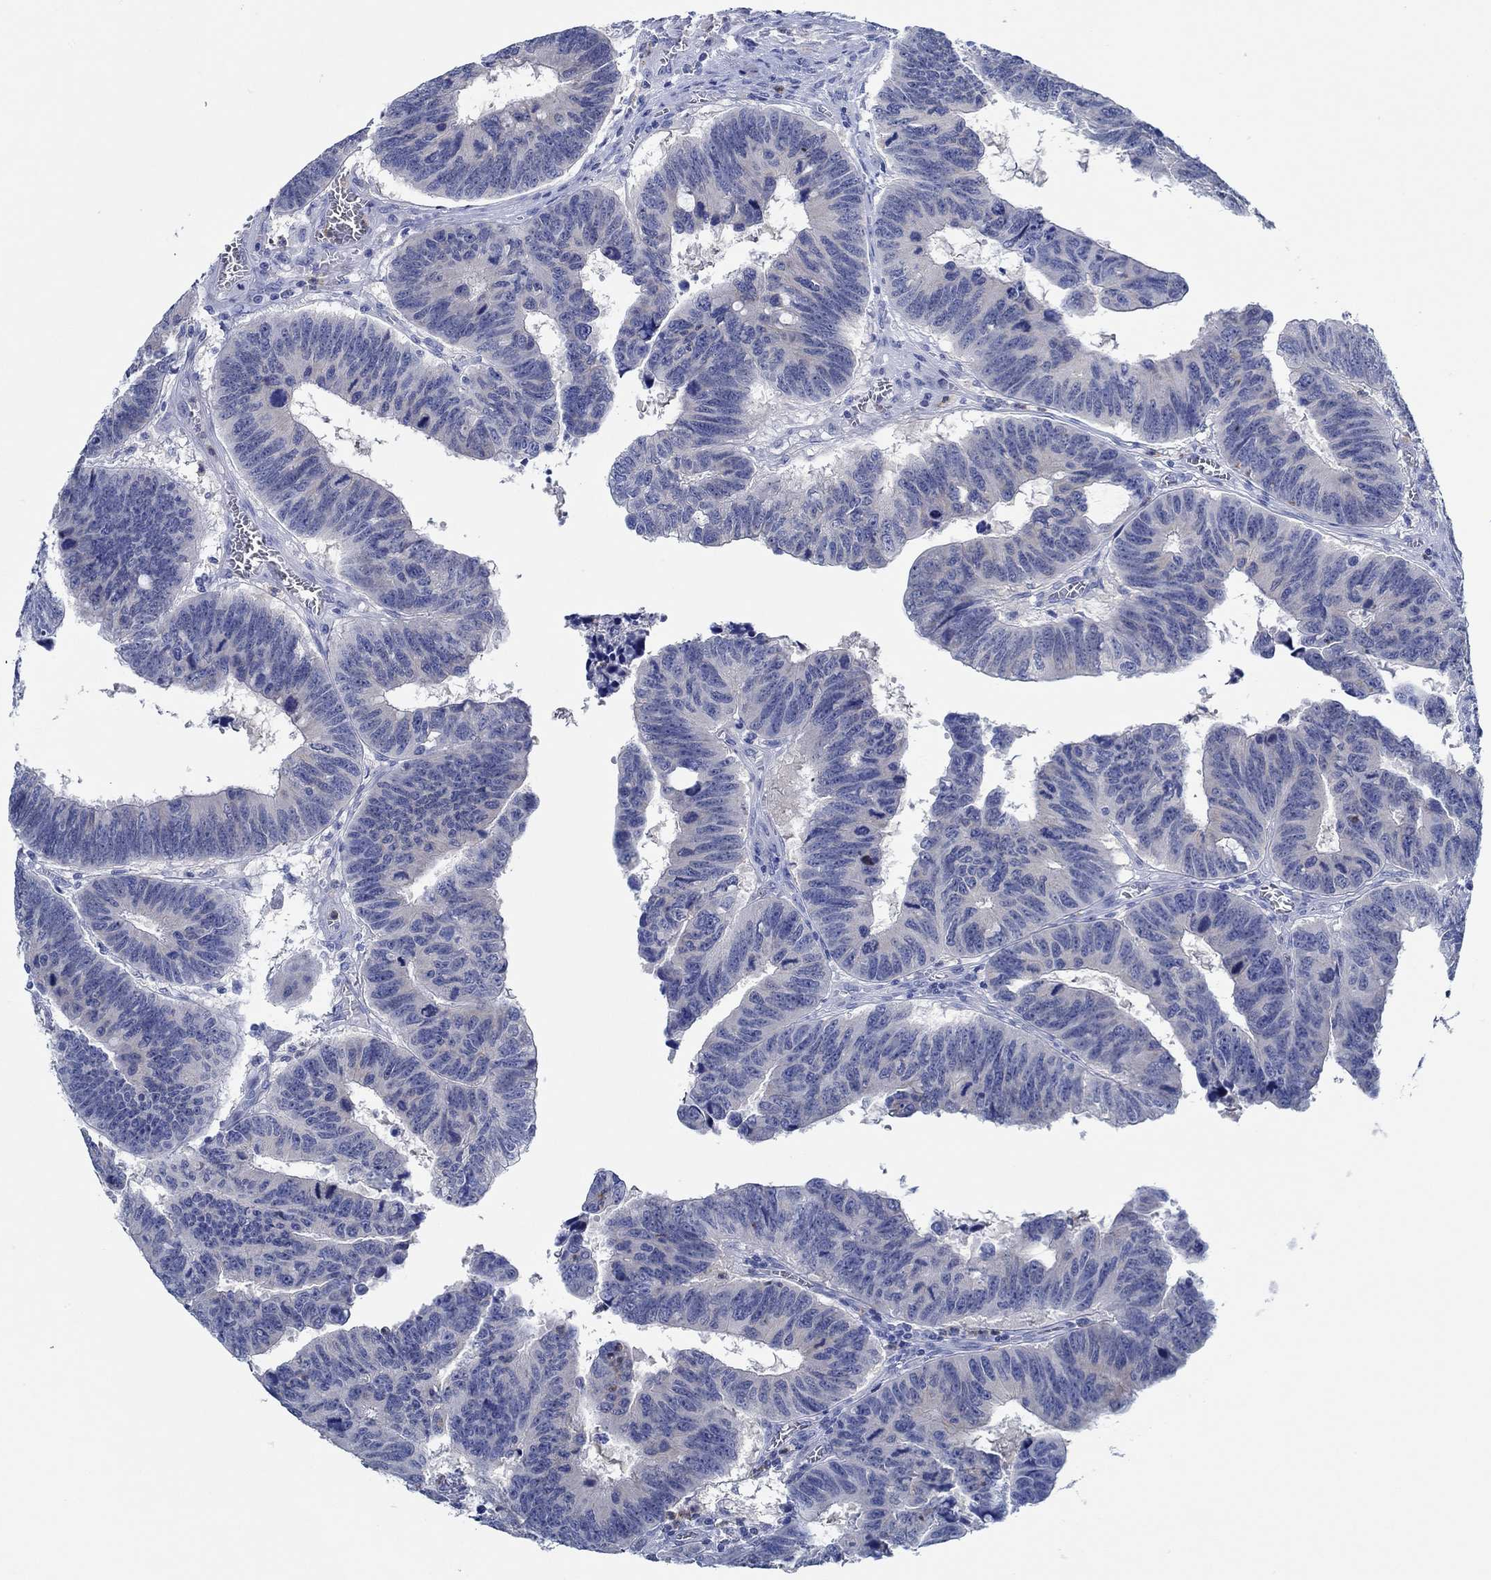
{"staining": {"intensity": "weak", "quantity": "<25%", "location": "cytoplasmic/membranous"}, "tissue": "colorectal cancer", "cell_type": "Tumor cells", "image_type": "cancer", "snomed": [{"axis": "morphology", "description": "Adenocarcinoma, NOS"}, {"axis": "topography", "description": "Appendix"}, {"axis": "topography", "description": "Colon"}, {"axis": "topography", "description": "Cecum"}, {"axis": "topography", "description": "Colon asc"}], "caption": "Histopathology image shows no protein expression in tumor cells of colorectal adenocarcinoma tissue.", "gene": "ZNF671", "patient": {"sex": "female", "age": 85}}